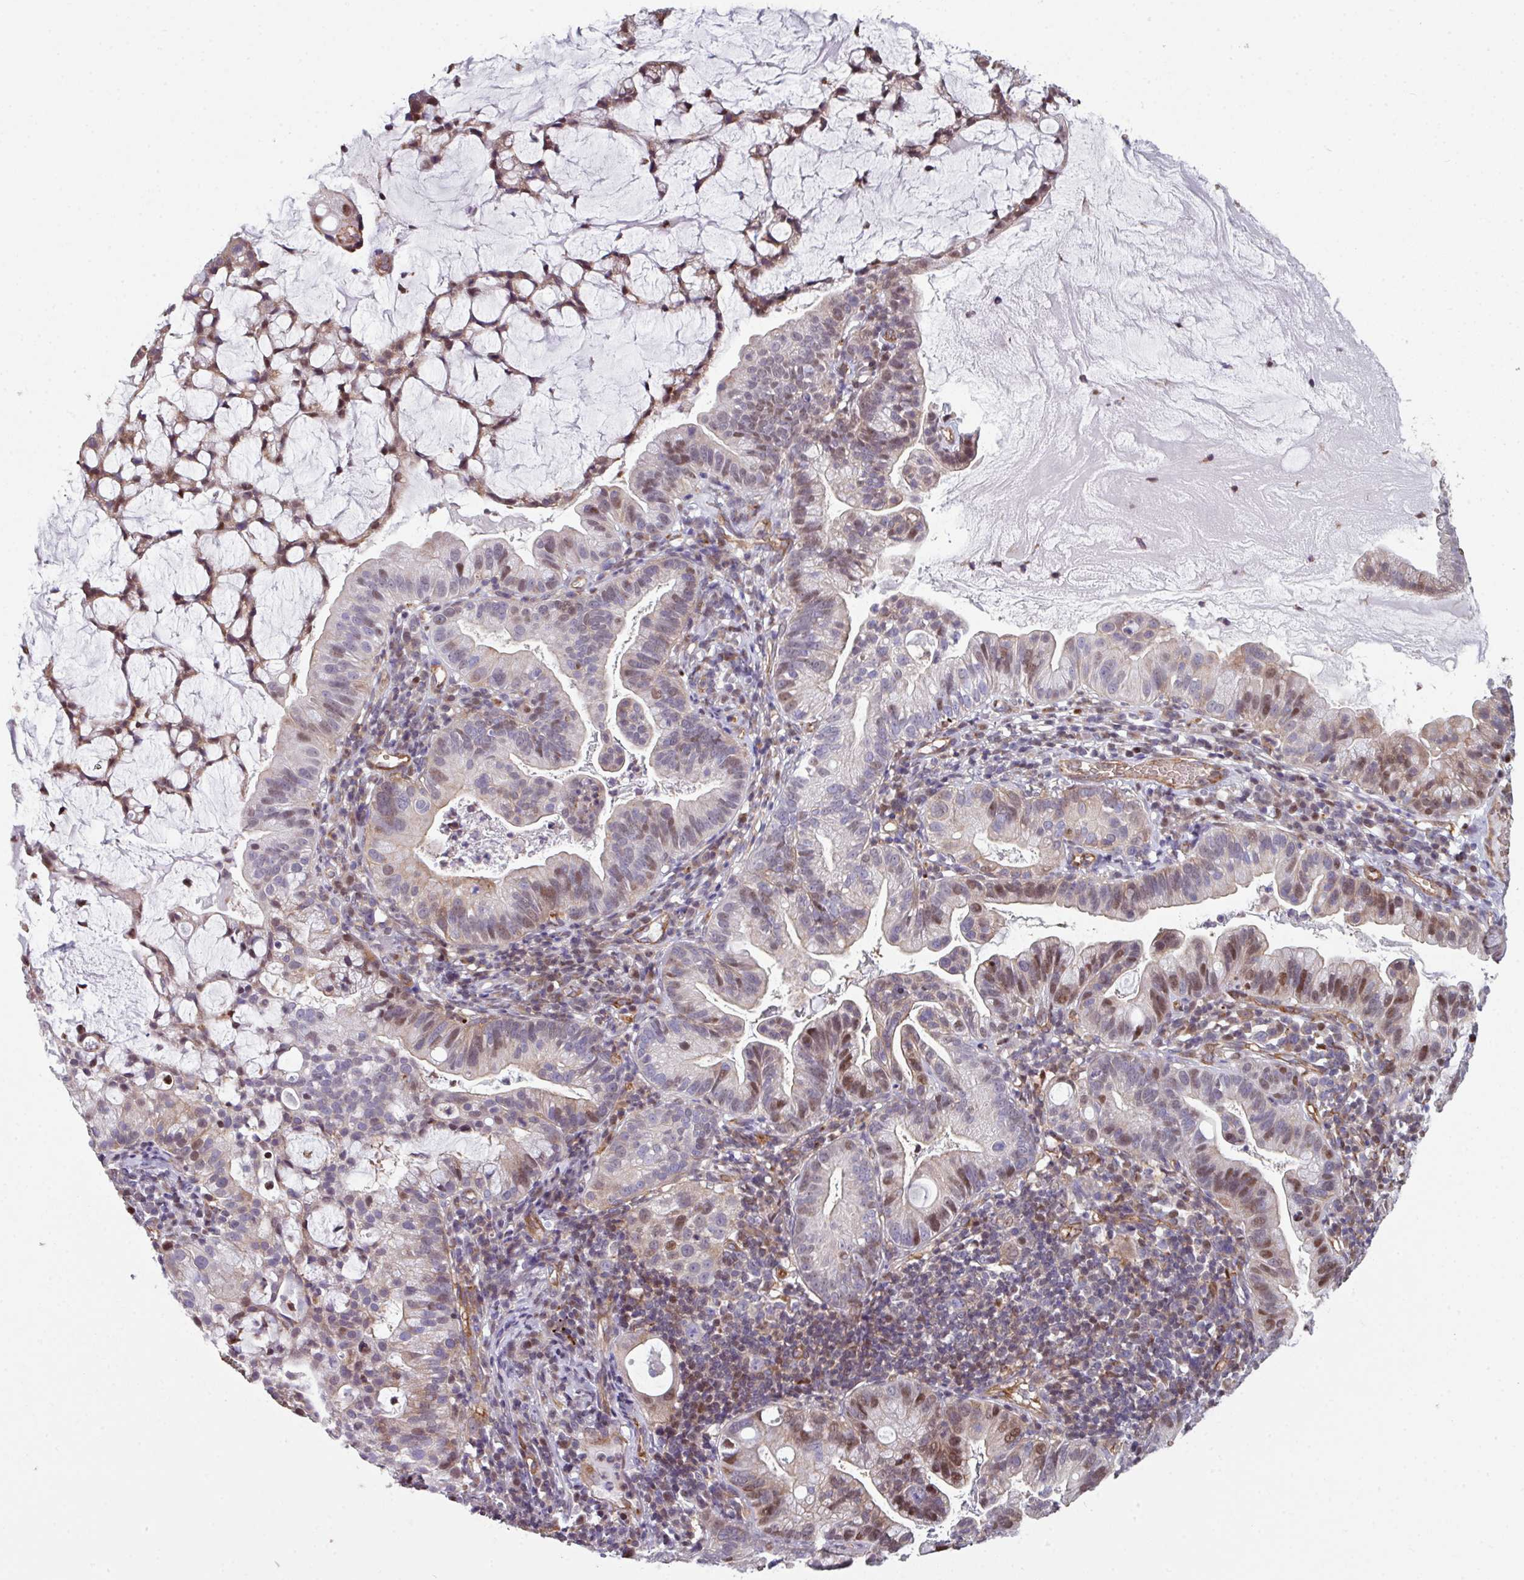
{"staining": {"intensity": "moderate", "quantity": "<25%", "location": "nuclear"}, "tissue": "cervical cancer", "cell_type": "Tumor cells", "image_type": "cancer", "snomed": [{"axis": "morphology", "description": "Adenocarcinoma, NOS"}, {"axis": "topography", "description": "Cervix"}], "caption": "An immunohistochemistry (IHC) image of tumor tissue is shown. Protein staining in brown shows moderate nuclear positivity in cervical cancer within tumor cells.", "gene": "ANO9", "patient": {"sex": "female", "age": 41}}